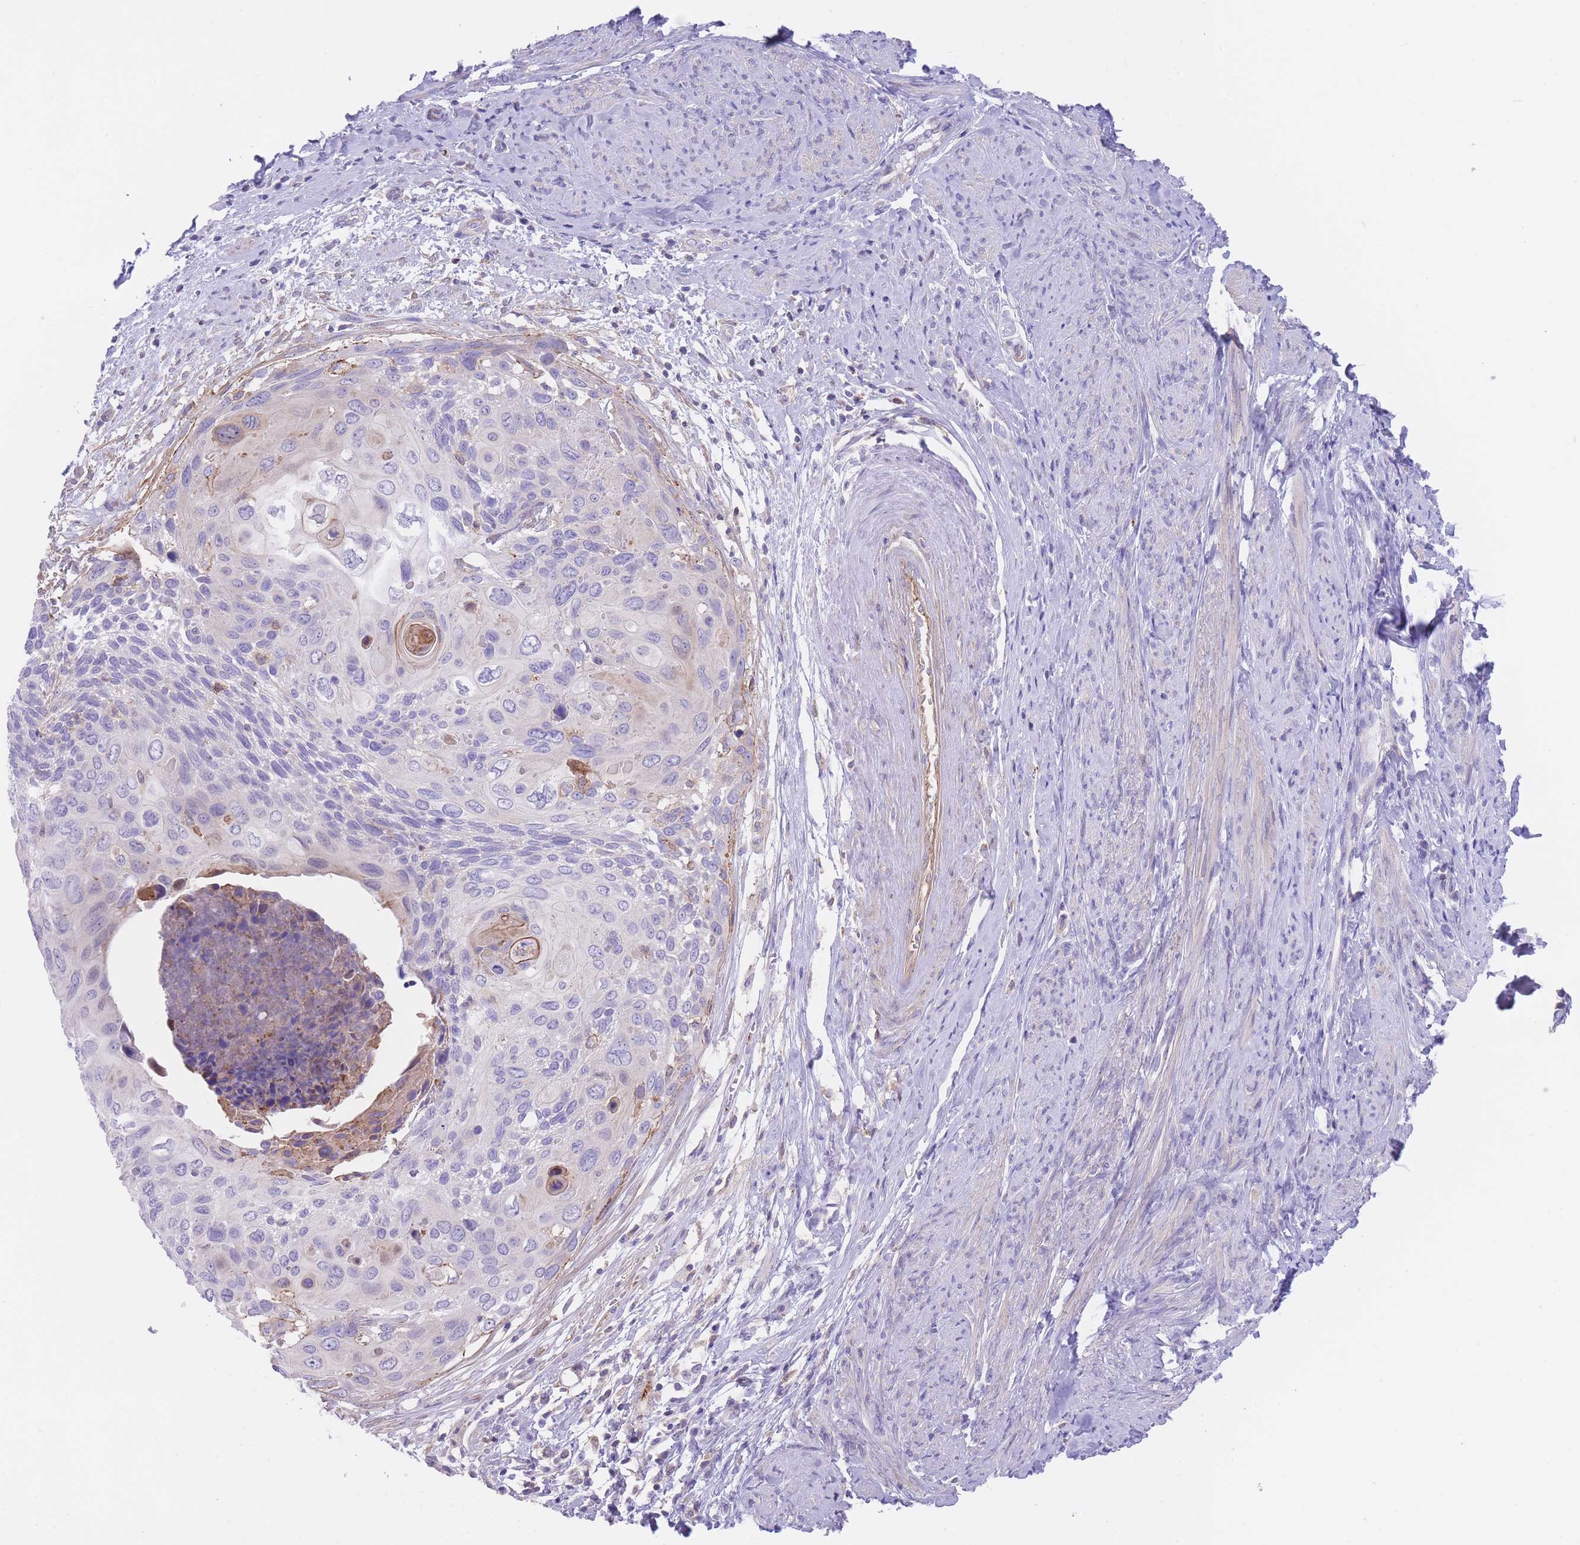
{"staining": {"intensity": "negative", "quantity": "none", "location": "none"}, "tissue": "cervical cancer", "cell_type": "Tumor cells", "image_type": "cancer", "snomed": [{"axis": "morphology", "description": "Squamous cell carcinoma, NOS"}, {"axis": "topography", "description": "Cervix"}], "caption": "High magnification brightfield microscopy of cervical cancer (squamous cell carcinoma) stained with DAB (brown) and counterstained with hematoxylin (blue): tumor cells show no significant expression. (Immunohistochemistry (ihc), brightfield microscopy, high magnification).", "gene": "LDB3", "patient": {"sex": "female", "age": 80}}